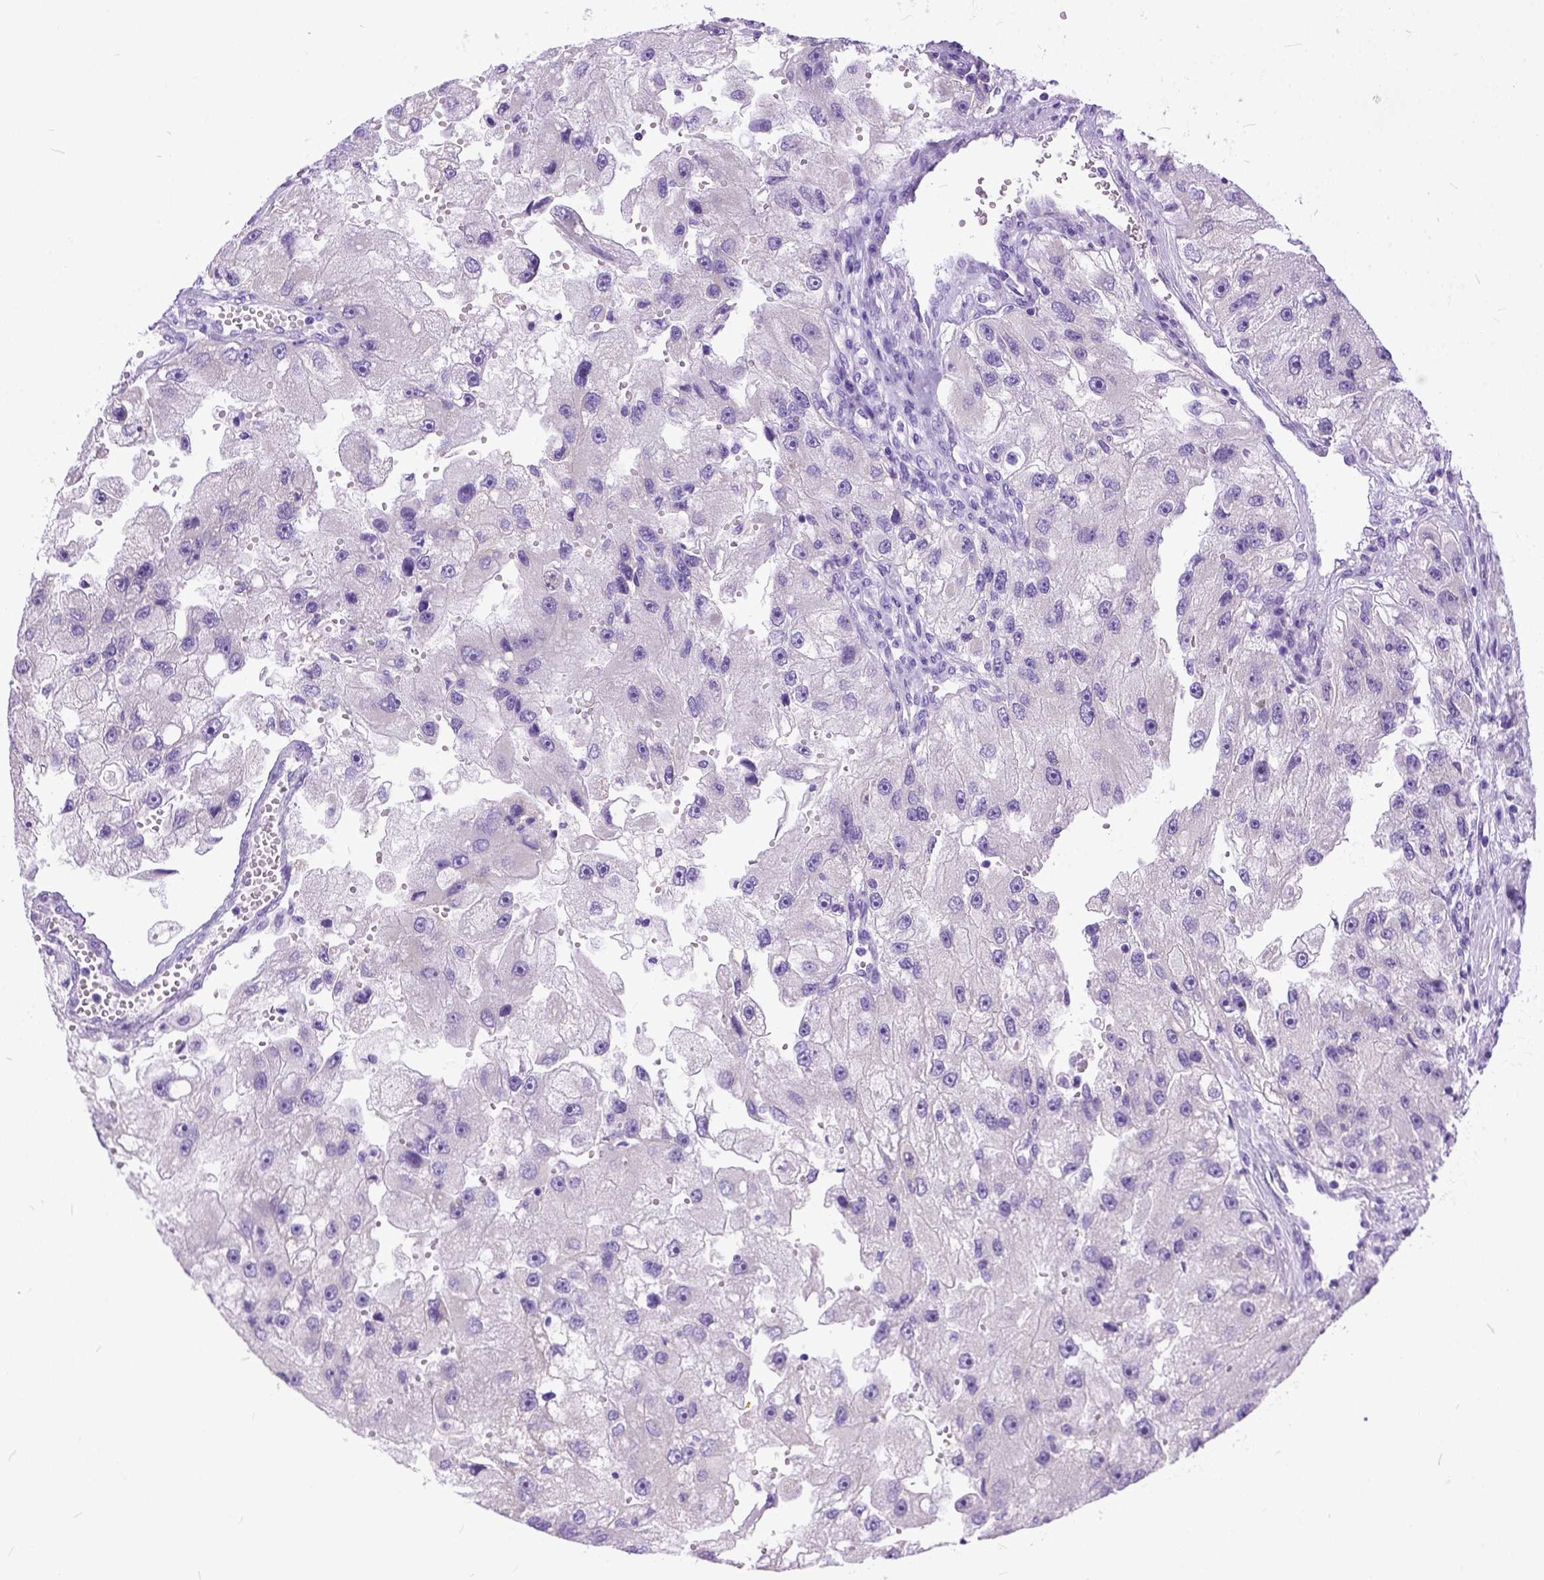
{"staining": {"intensity": "negative", "quantity": "none", "location": "none"}, "tissue": "renal cancer", "cell_type": "Tumor cells", "image_type": "cancer", "snomed": [{"axis": "morphology", "description": "Adenocarcinoma, NOS"}, {"axis": "topography", "description": "Kidney"}], "caption": "Renal cancer (adenocarcinoma) was stained to show a protein in brown. There is no significant staining in tumor cells.", "gene": "PPL", "patient": {"sex": "male", "age": 63}}